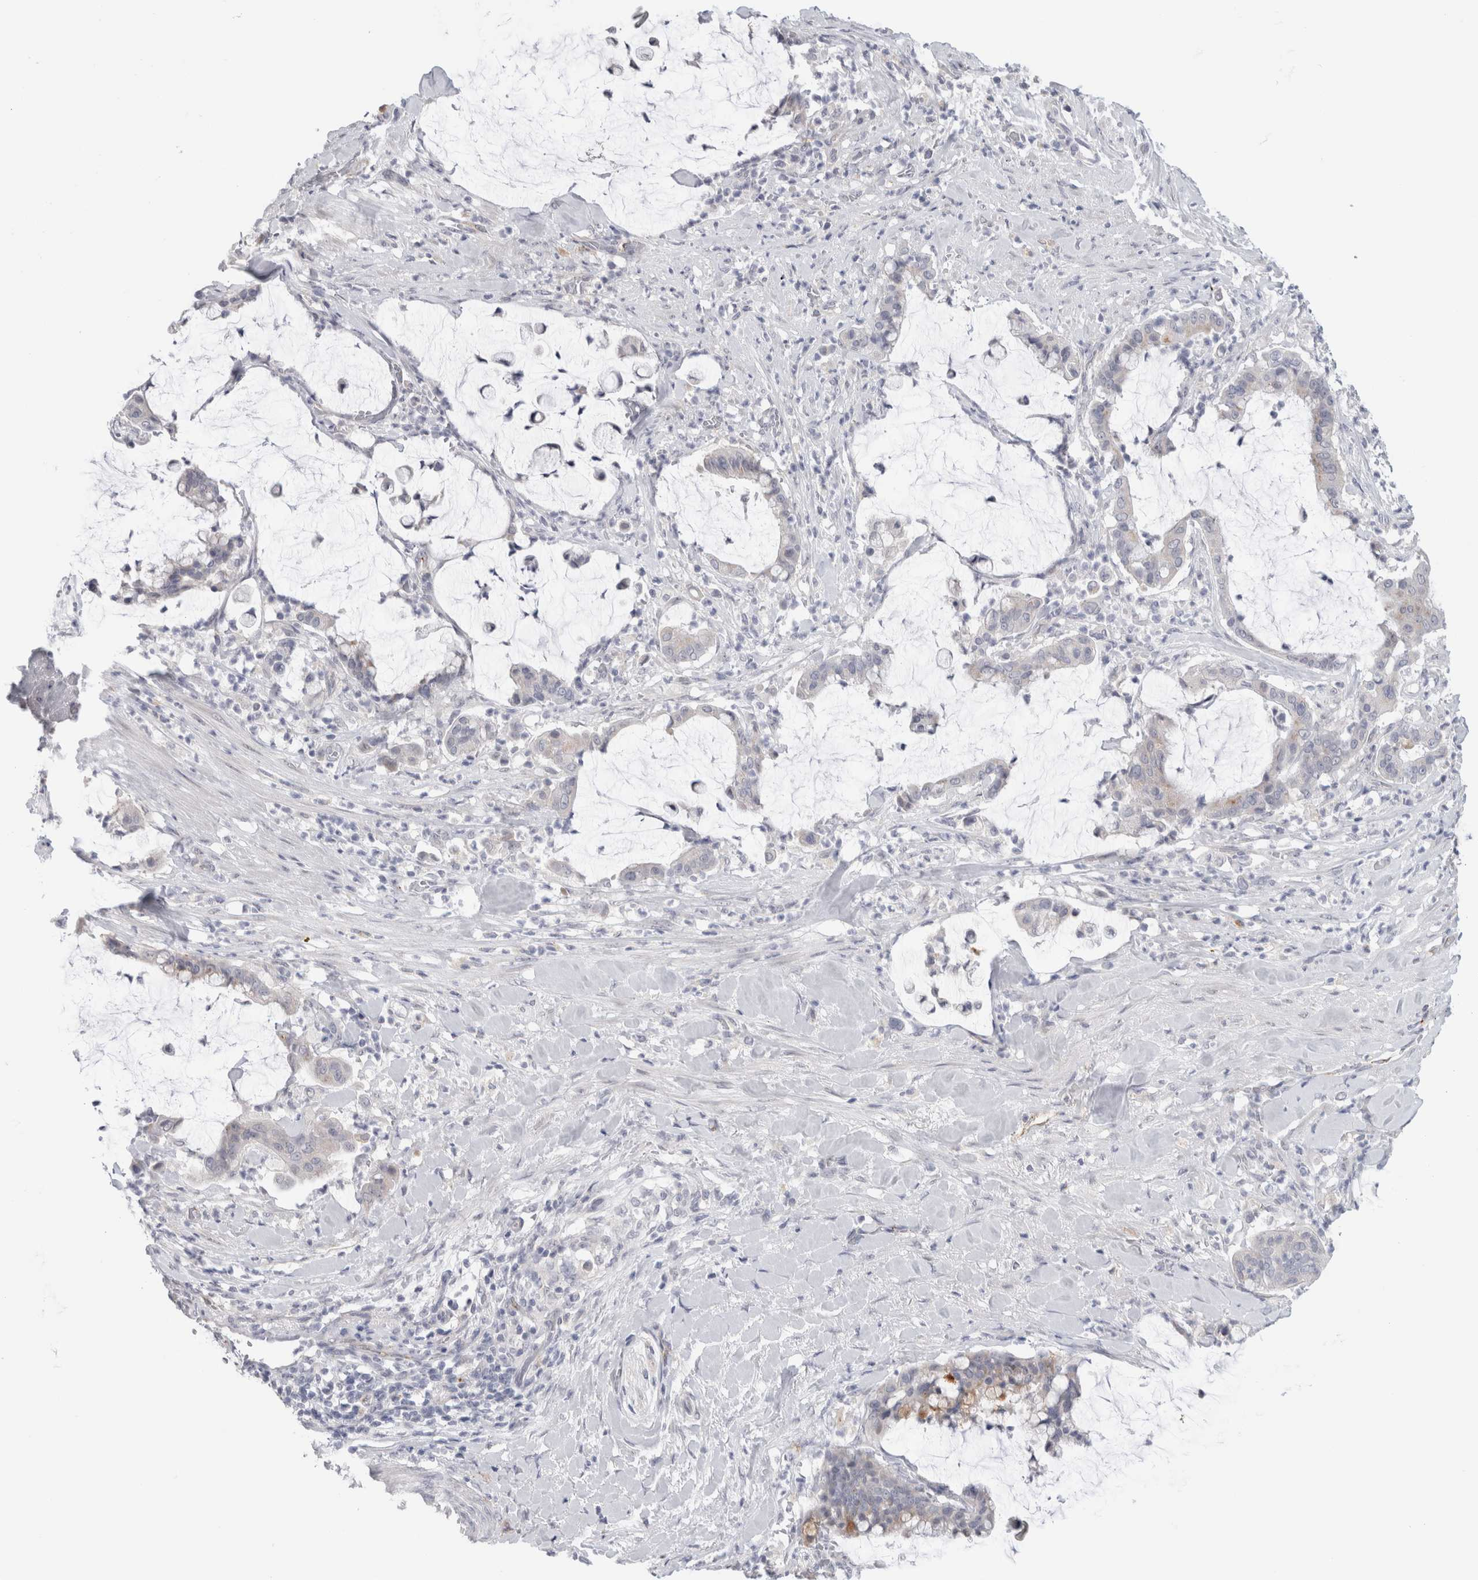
{"staining": {"intensity": "negative", "quantity": "none", "location": "none"}, "tissue": "pancreatic cancer", "cell_type": "Tumor cells", "image_type": "cancer", "snomed": [{"axis": "morphology", "description": "Adenocarcinoma, NOS"}, {"axis": "topography", "description": "Pancreas"}], "caption": "Tumor cells are negative for protein expression in human pancreatic adenocarcinoma.", "gene": "ANKMY1", "patient": {"sex": "male", "age": 41}}